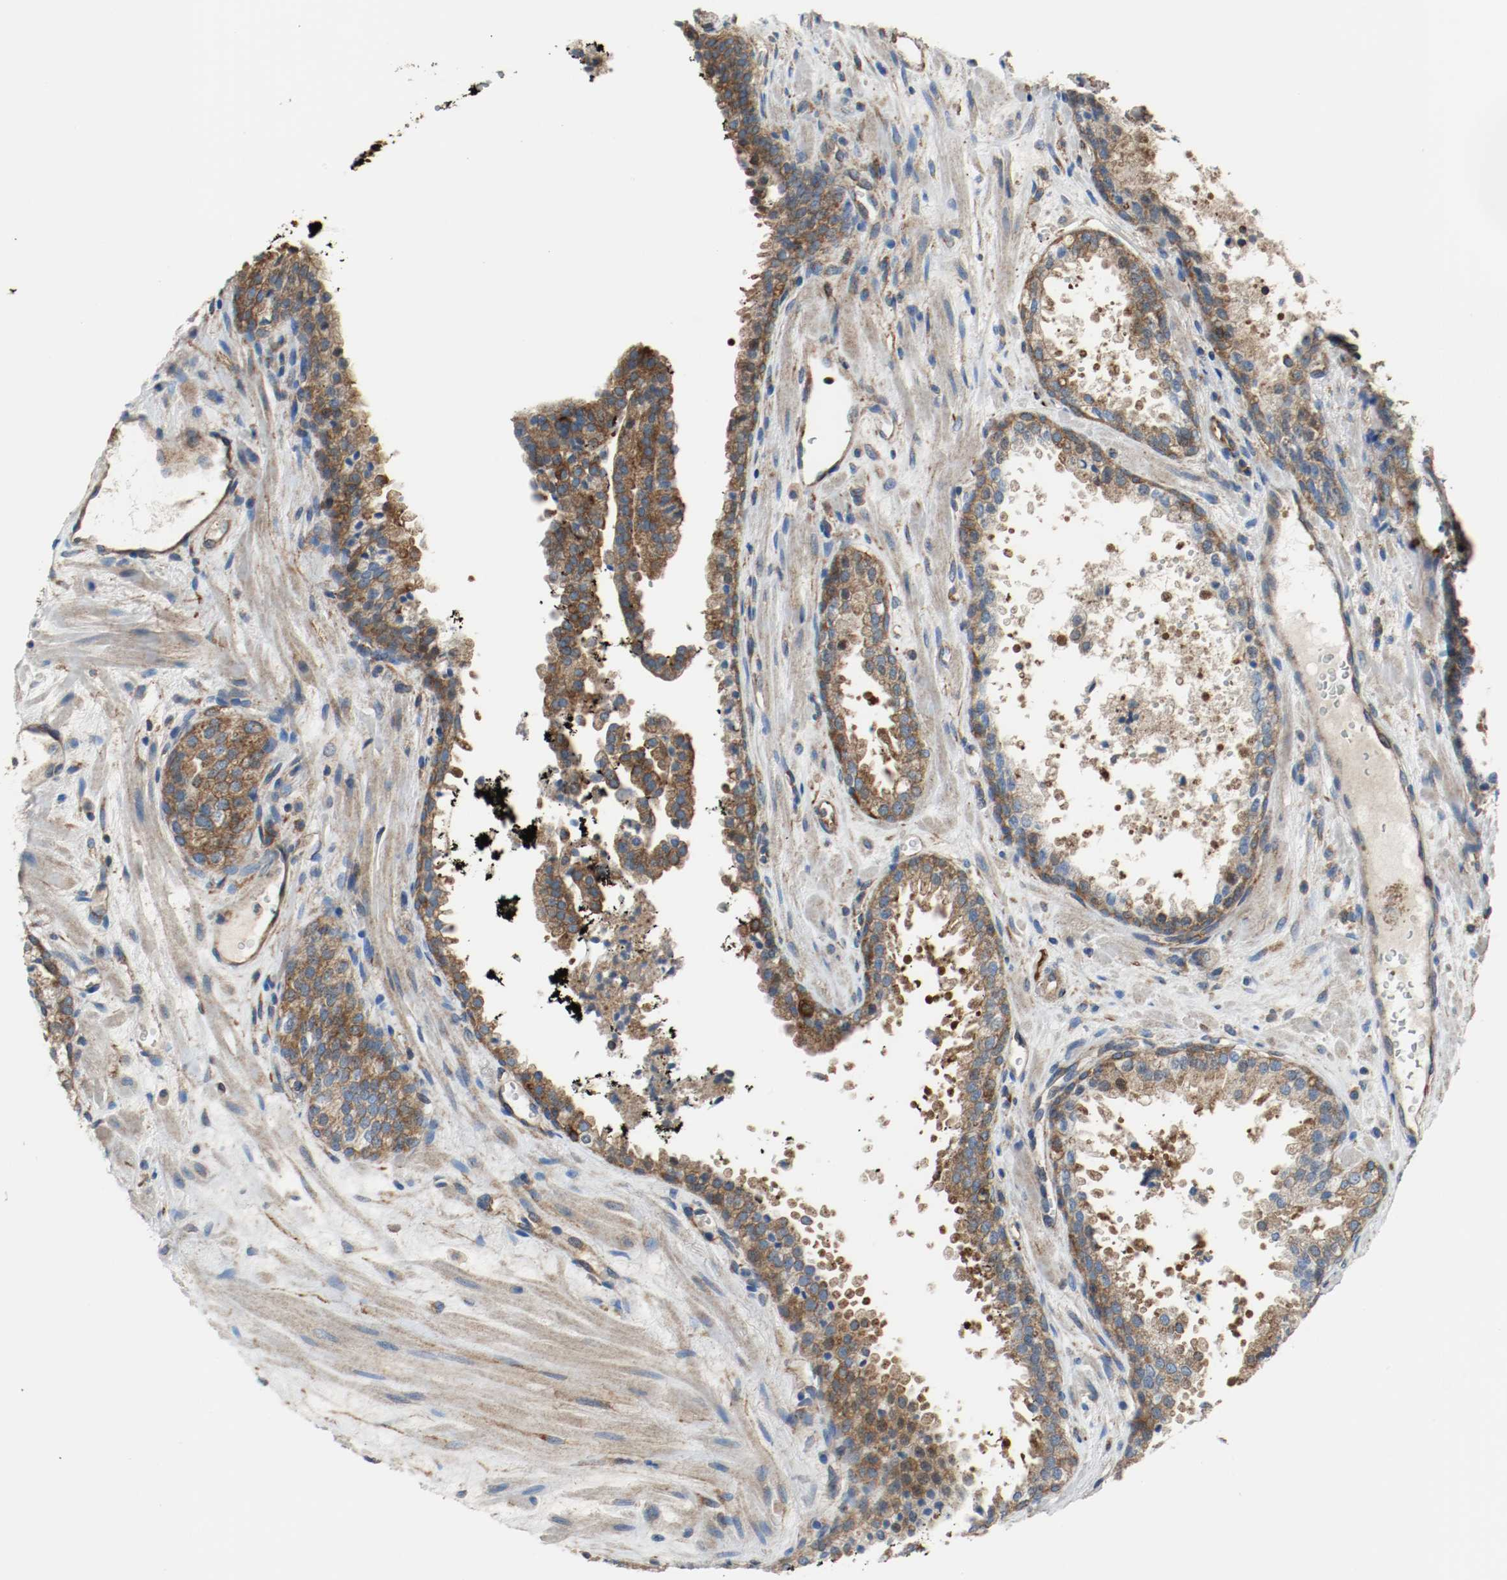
{"staining": {"intensity": "moderate", "quantity": ">75%", "location": "cytoplasmic/membranous"}, "tissue": "prostate cancer", "cell_type": "Tumor cells", "image_type": "cancer", "snomed": [{"axis": "morphology", "description": "Adenocarcinoma, High grade"}, {"axis": "topography", "description": "Prostate"}], "caption": "Prostate cancer (adenocarcinoma (high-grade)) tissue displays moderate cytoplasmic/membranous positivity in approximately >75% of tumor cells The staining was performed using DAB to visualize the protein expression in brown, while the nuclei were stained in blue with hematoxylin (Magnification: 20x).", "gene": "TUBA3D", "patient": {"sex": "male", "age": 58}}